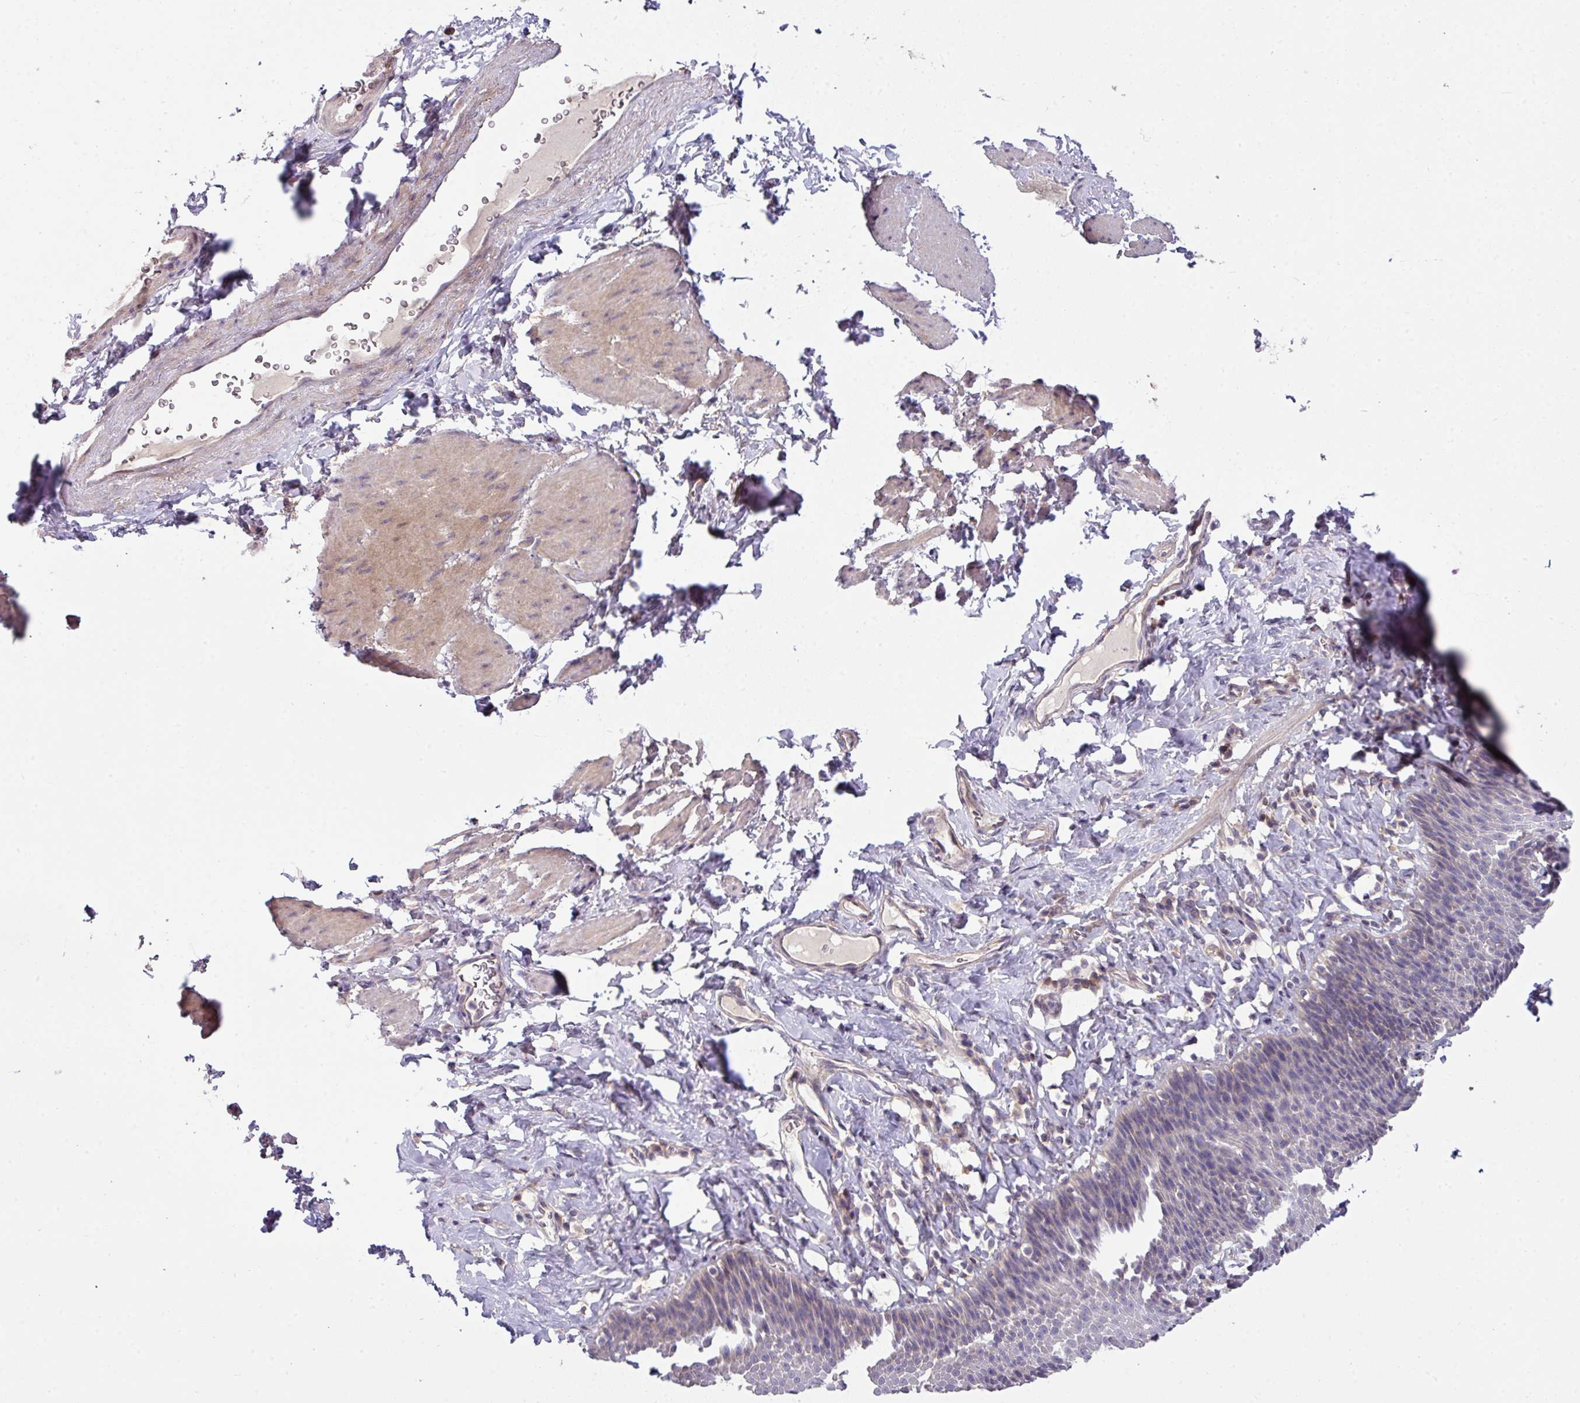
{"staining": {"intensity": "weak", "quantity": "<25%", "location": "cytoplasmic/membranous"}, "tissue": "esophagus", "cell_type": "Squamous epithelial cells", "image_type": "normal", "snomed": [{"axis": "morphology", "description": "Normal tissue, NOS"}, {"axis": "topography", "description": "Esophagus"}], "caption": "Esophagus stained for a protein using immunohistochemistry displays no expression squamous epithelial cells.", "gene": "SLAMF6", "patient": {"sex": "female", "age": 61}}